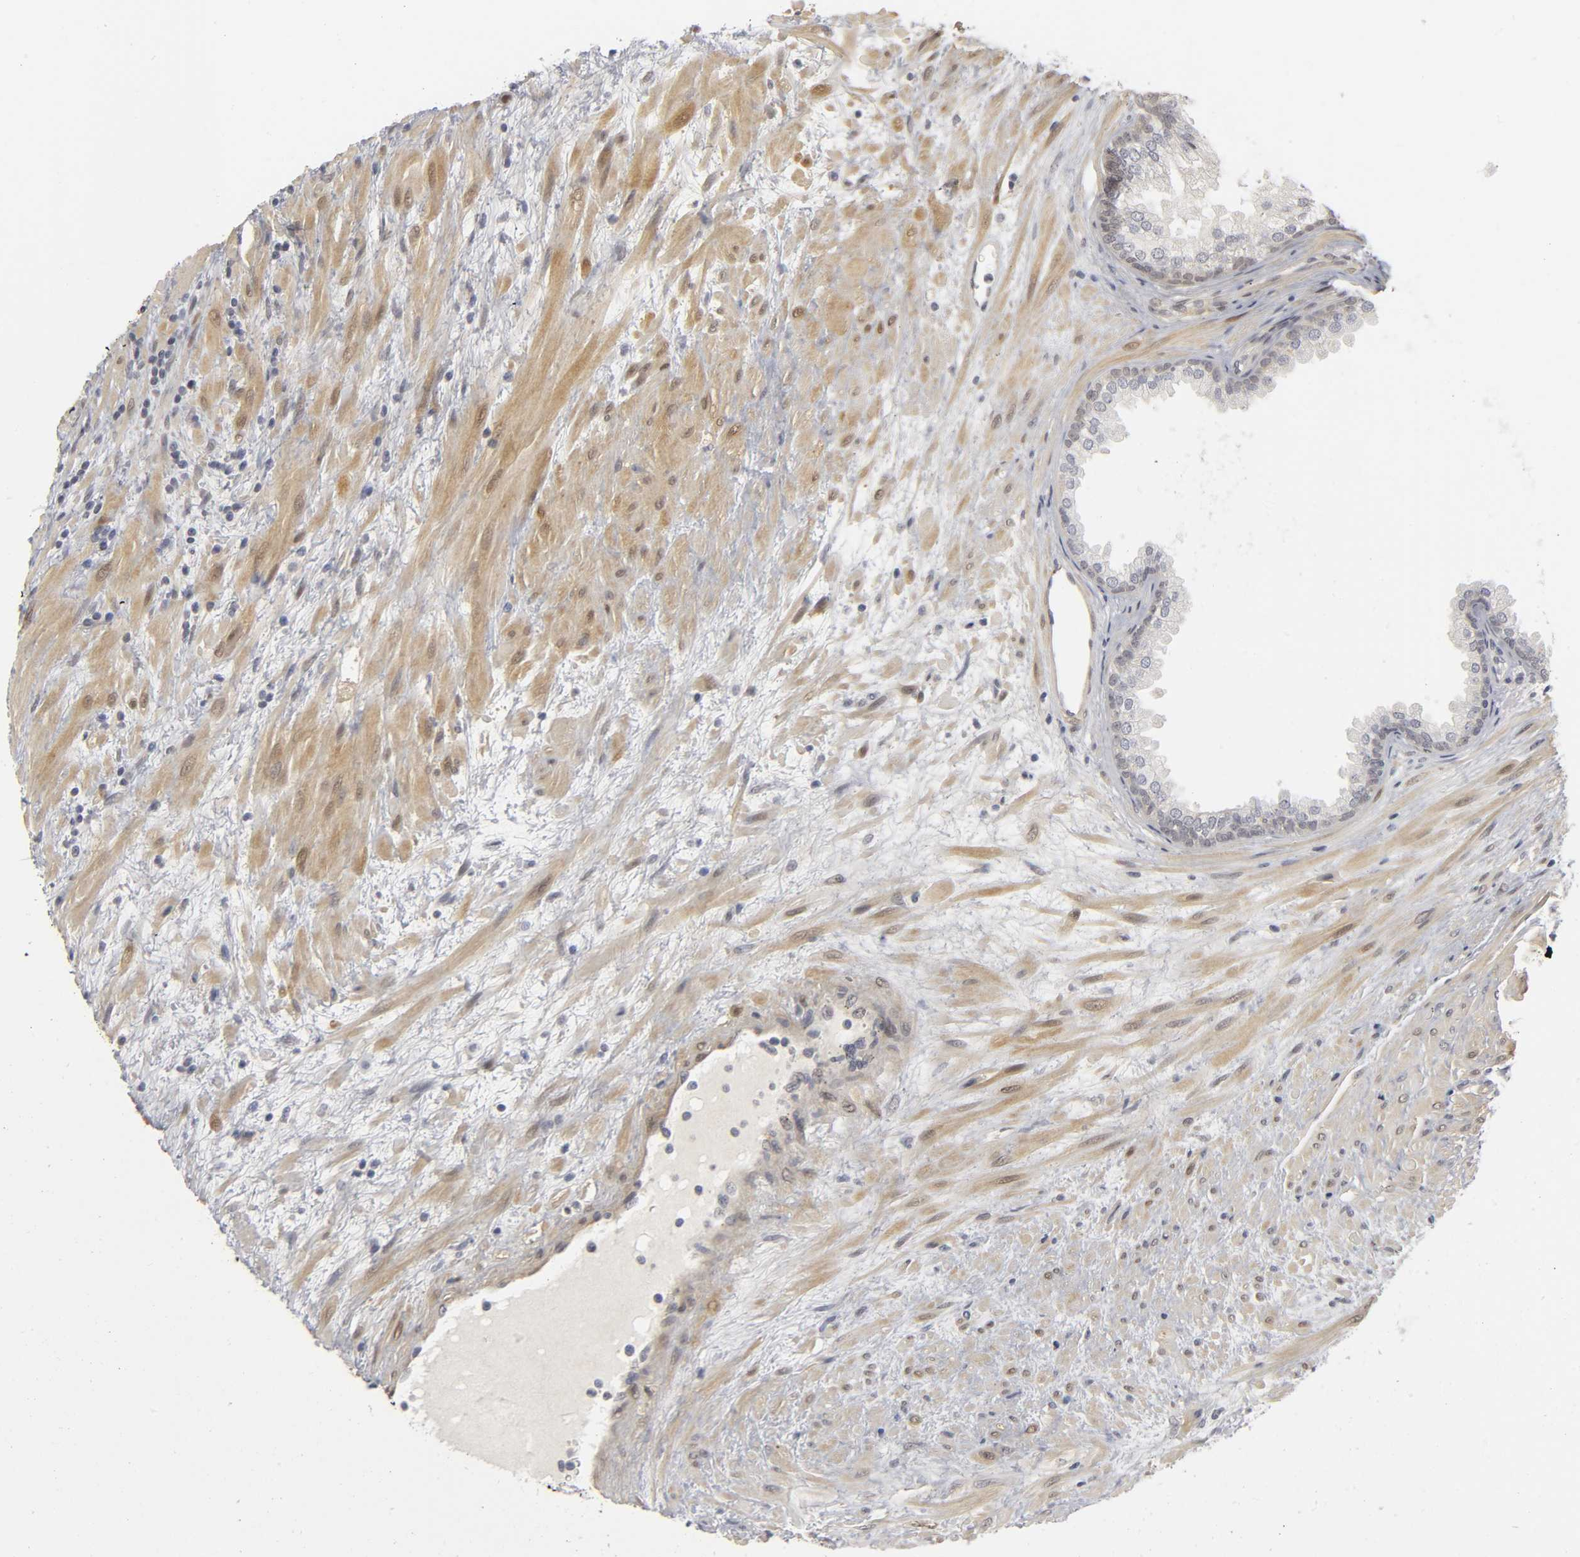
{"staining": {"intensity": "negative", "quantity": "none", "location": "none"}, "tissue": "prostate", "cell_type": "Glandular cells", "image_type": "normal", "snomed": [{"axis": "morphology", "description": "Normal tissue, NOS"}, {"axis": "topography", "description": "Prostate"}], "caption": "IHC of normal human prostate demonstrates no expression in glandular cells. (Immunohistochemistry, brightfield microscopy, high magnification).", "gene": "PDLIM3", "patient": {"sex": "male", "age": 76}}